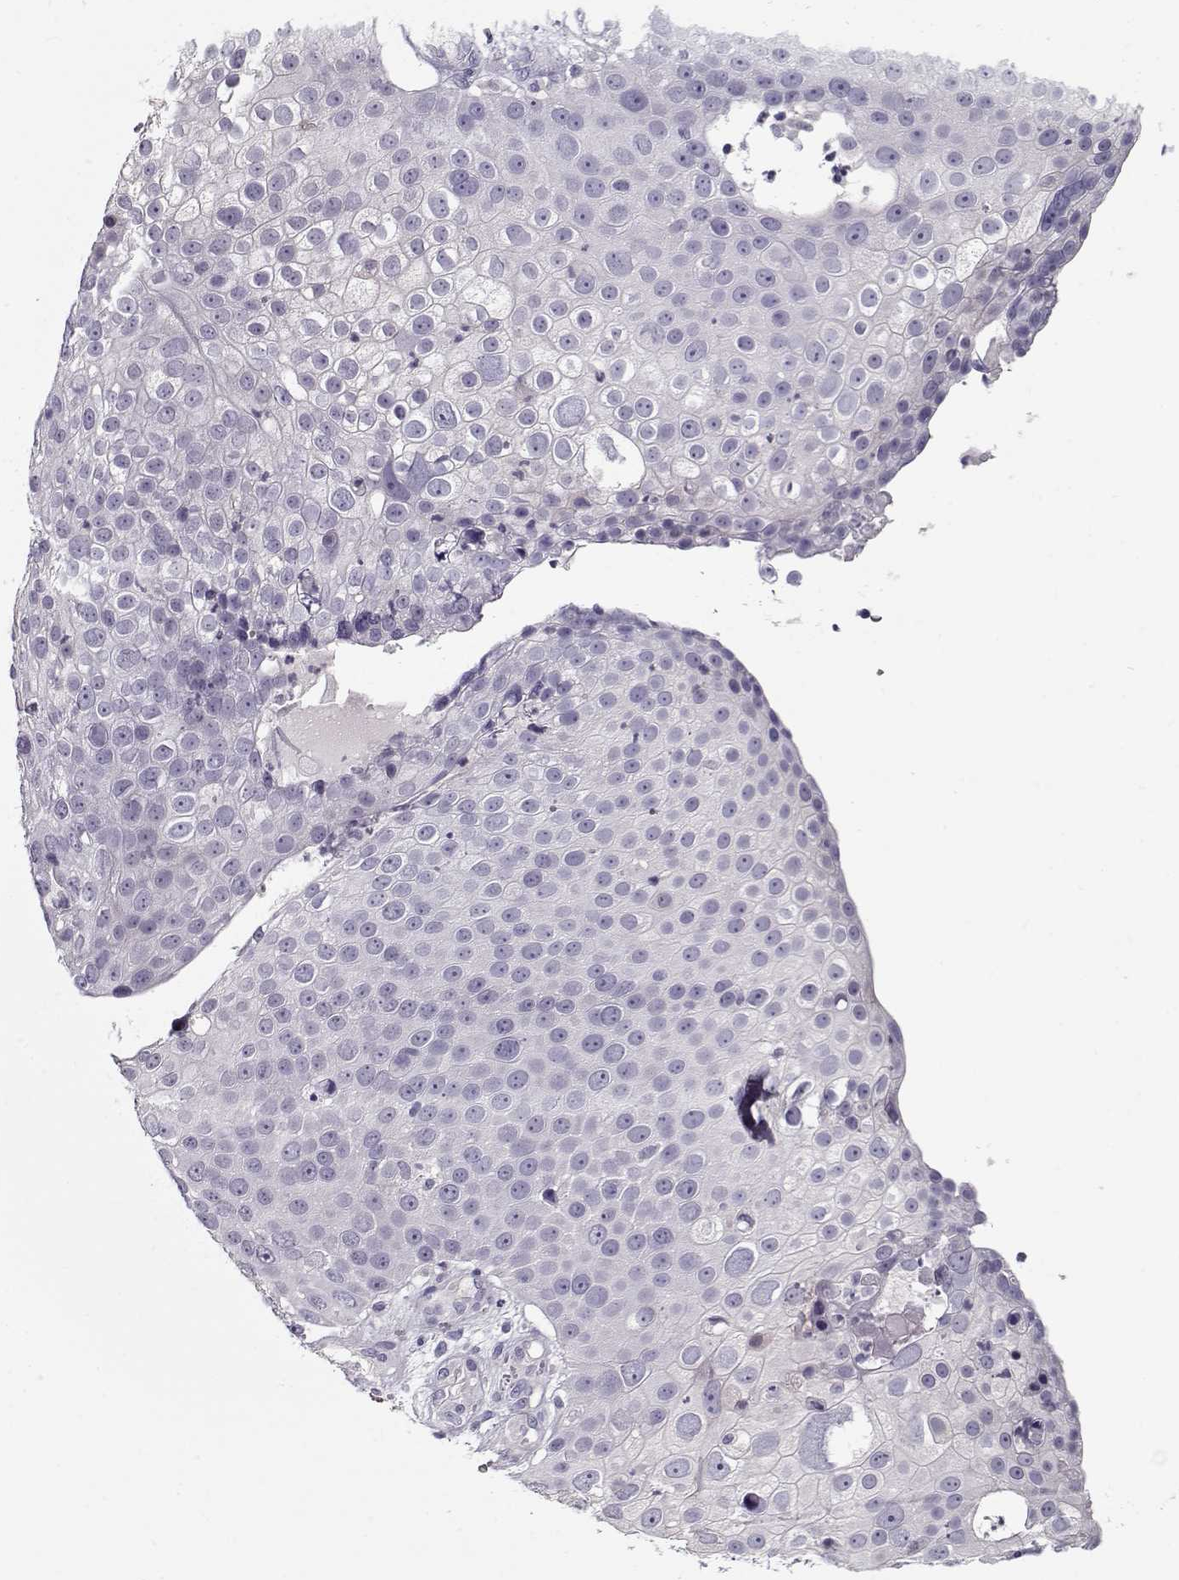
{"staining": {"intensity": "negative", "quantity": "none", "location": "none"}, "tissue": "skin cancer", "cell_type": "Tumor cells", "image_type": "cancer", "snomed": [{"axis": "morphology", "description": "Squamous cell carcinoma, NOS"}, {"axis": "topography", "description": "Skin"}], "caption": "Protein analysis of squamous cell carcinoma (skin) displays no significant positivity in tumor cells.", "gene": "CCDC136", "patient": {"sex": "male", "age": 71}}